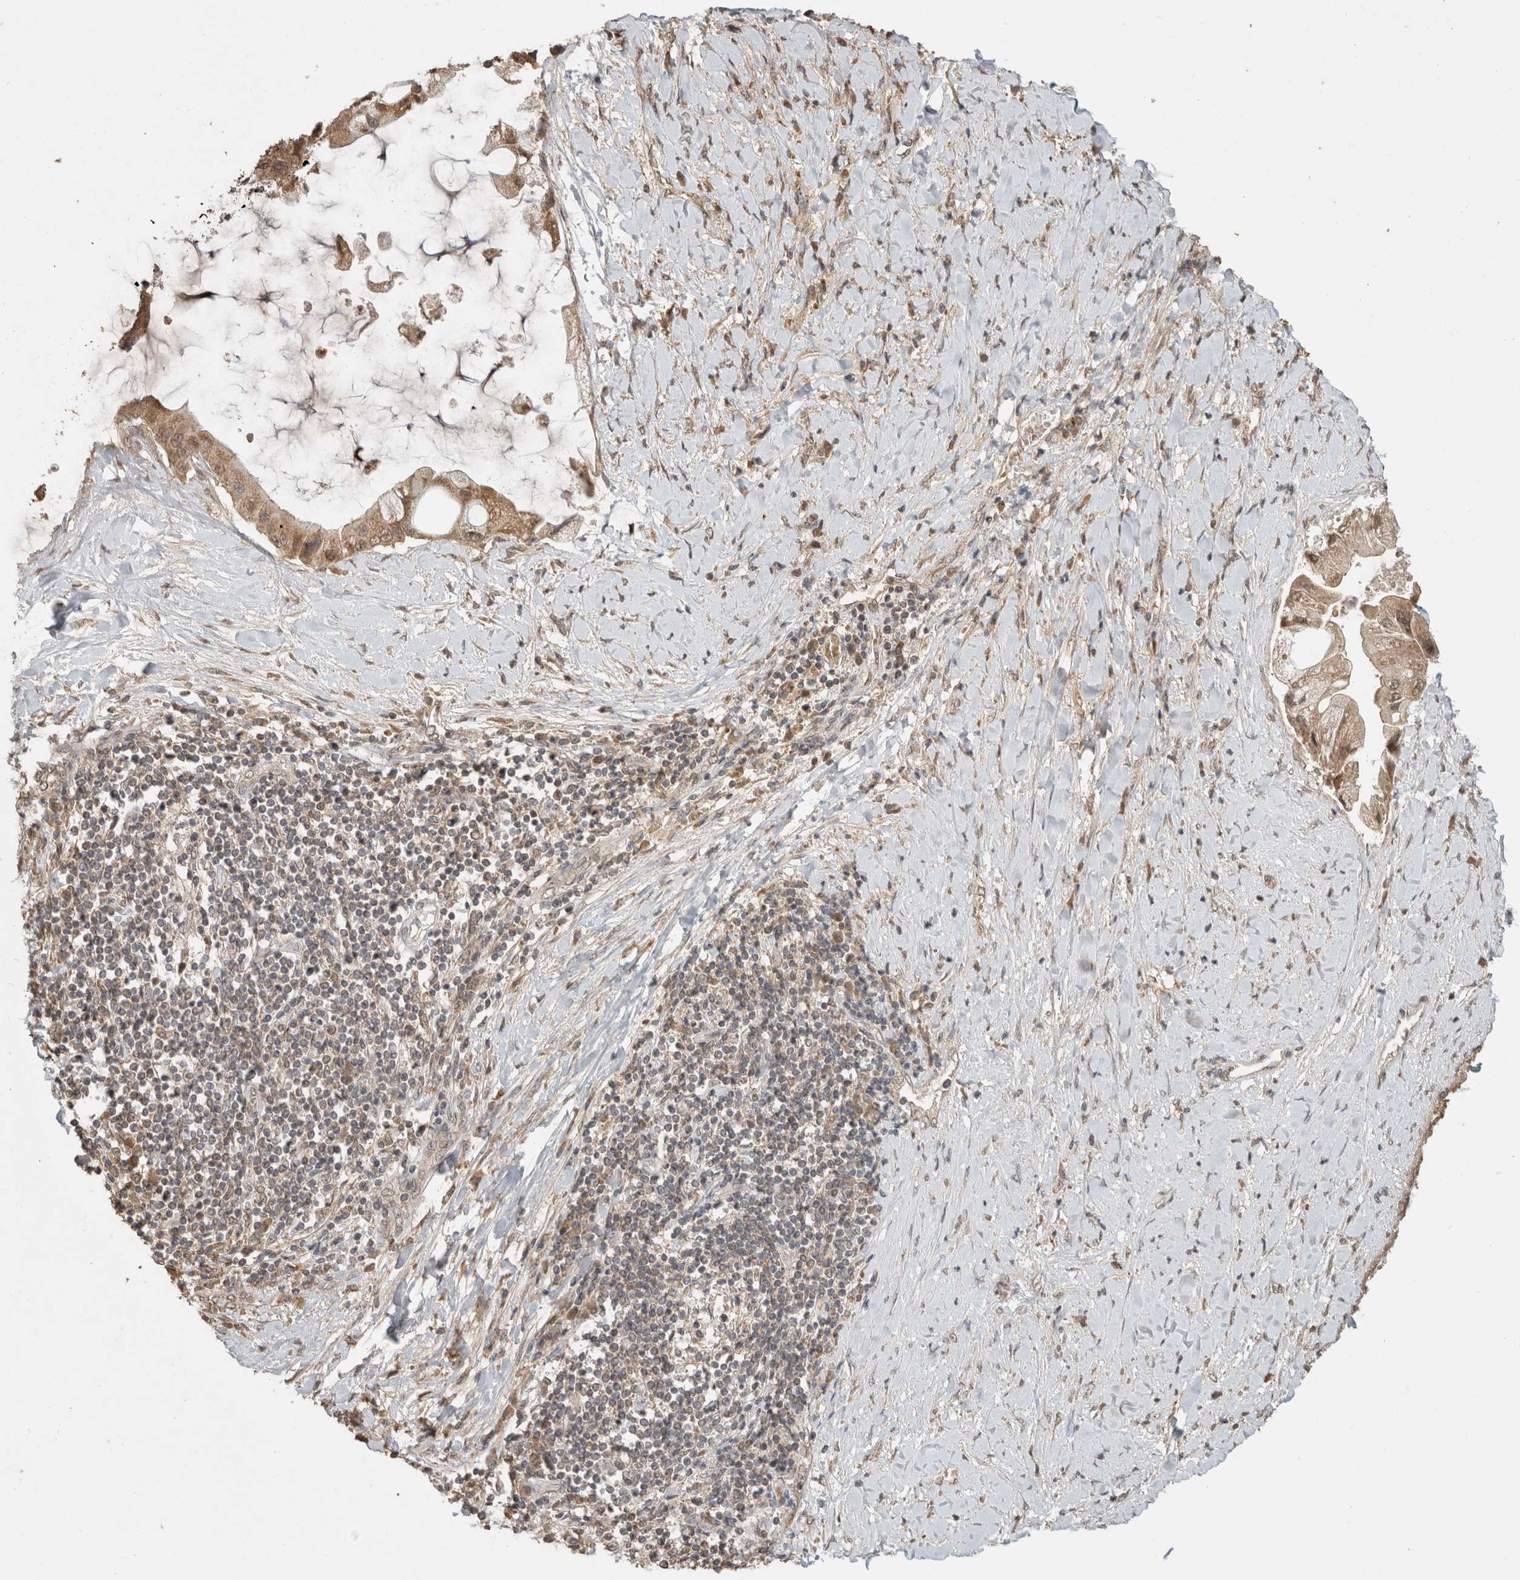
{"staining": {"intensity": "moderate", "quantity": ">75%", "location": "cytoplasmic/membranous"}, "tissue": "liver cancer", "cell_type": "Tumor cells", "image_type": "cancer", "snomed": [{"axis": "morphology", "description": "Cholangiocarcinoma"}, {"axis": "topography", "description": "Liver"}], "caption": "Protein staining displays moderate cytoplasmic/membranous expression in approximately >75% of tumor cells in liver cancer (cholangiocarcinoma).", "gene": "FAM3A", "patient": {"sex": "male", "age": 50}}